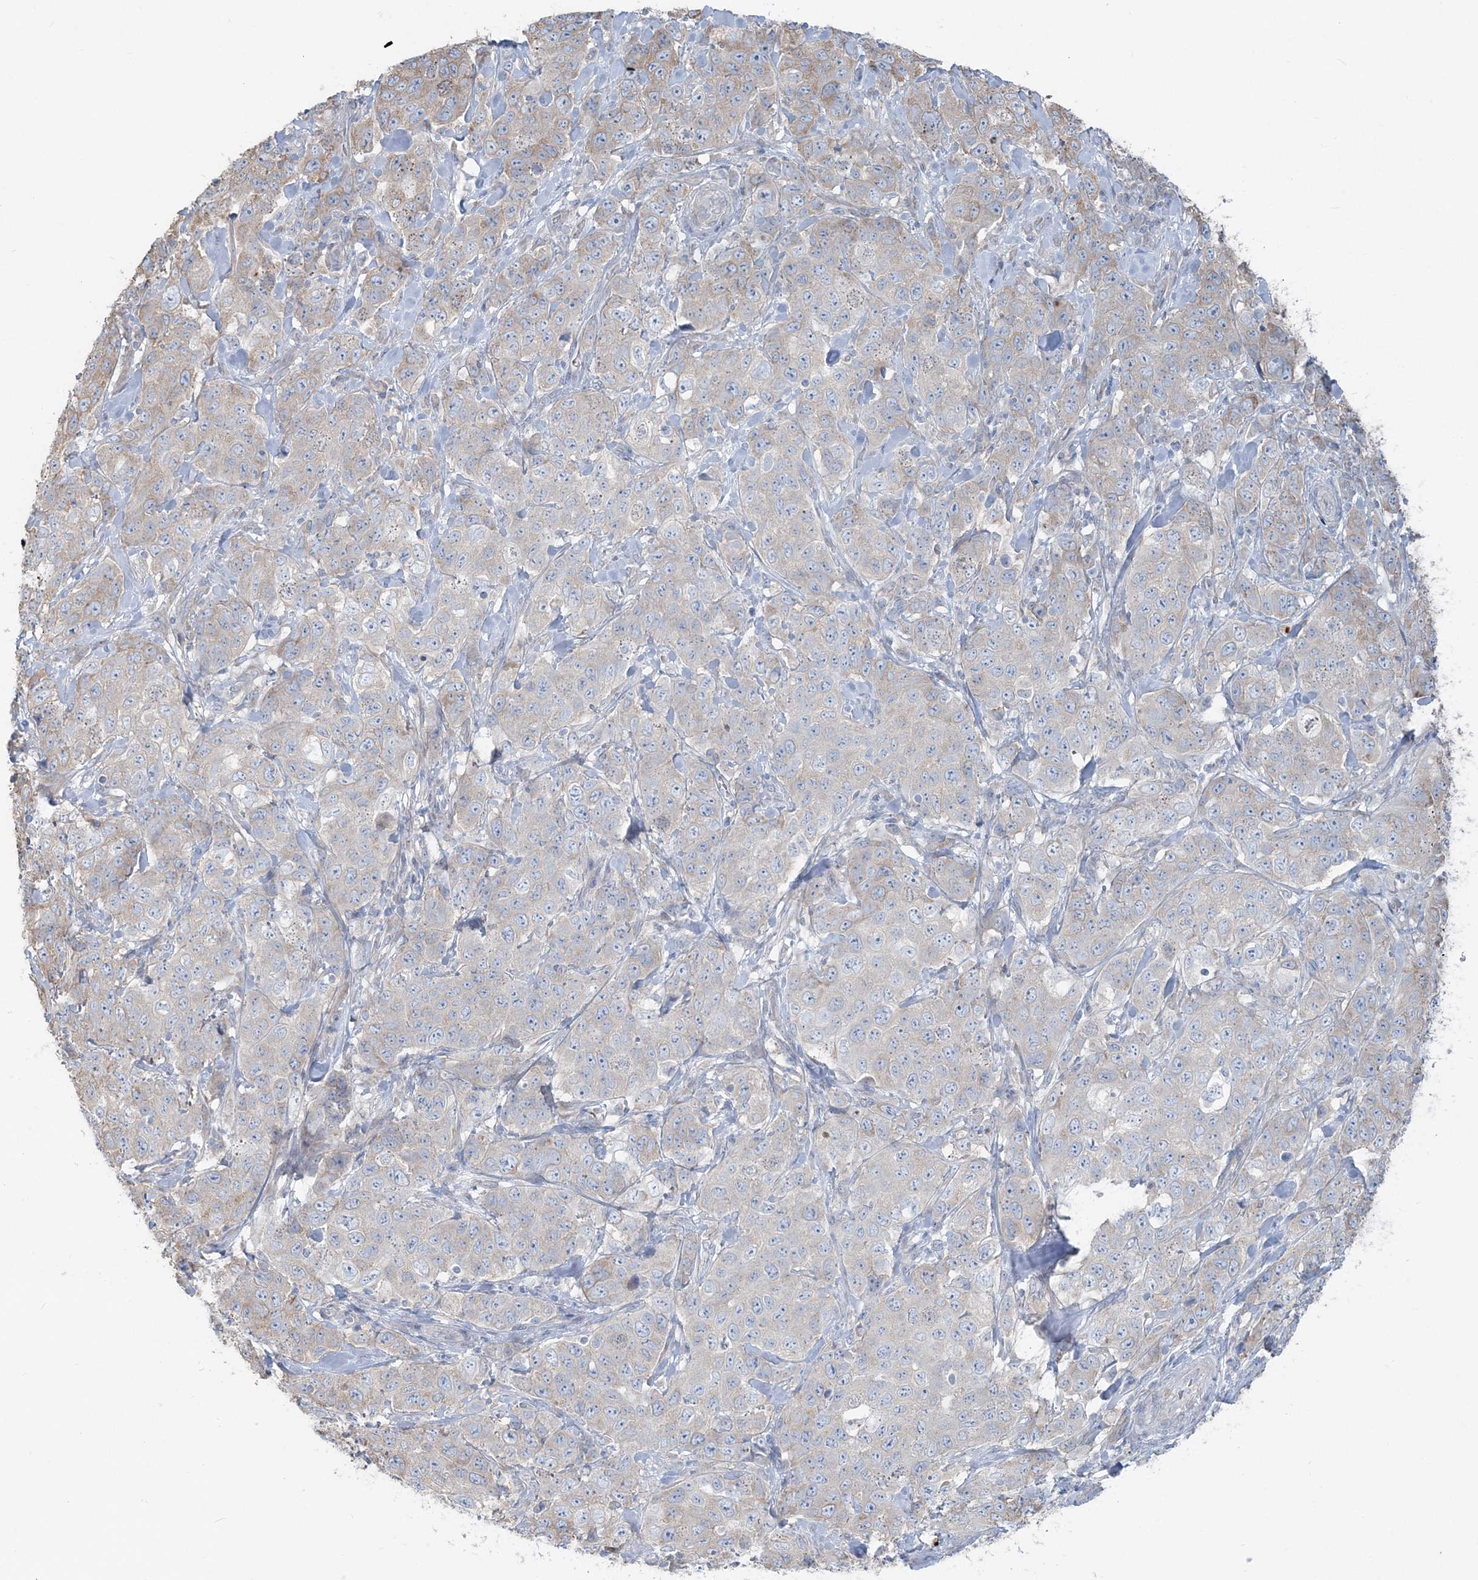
{"staining": {"intensity": "weak", "quantity": "<25%", "location": "cytoplasmic/membranous"}, "tissue": "stomach cancer", "cell_type": "Tumor cells", "image_type": "cancer", "snomed": [{"axis": "morphology", "description": "Adenocarcinoma, NOS"}, {"axis": "topography", "description": "Stomach"}], "caption": "Immunohistochemistry histopathology image of neoplastic tissue: human stomach cancer stained with DAB reveals no significant protein expression in tumor cells.", "gene": "CCNJ", "patient": {"sex": "male", "age": 48}}